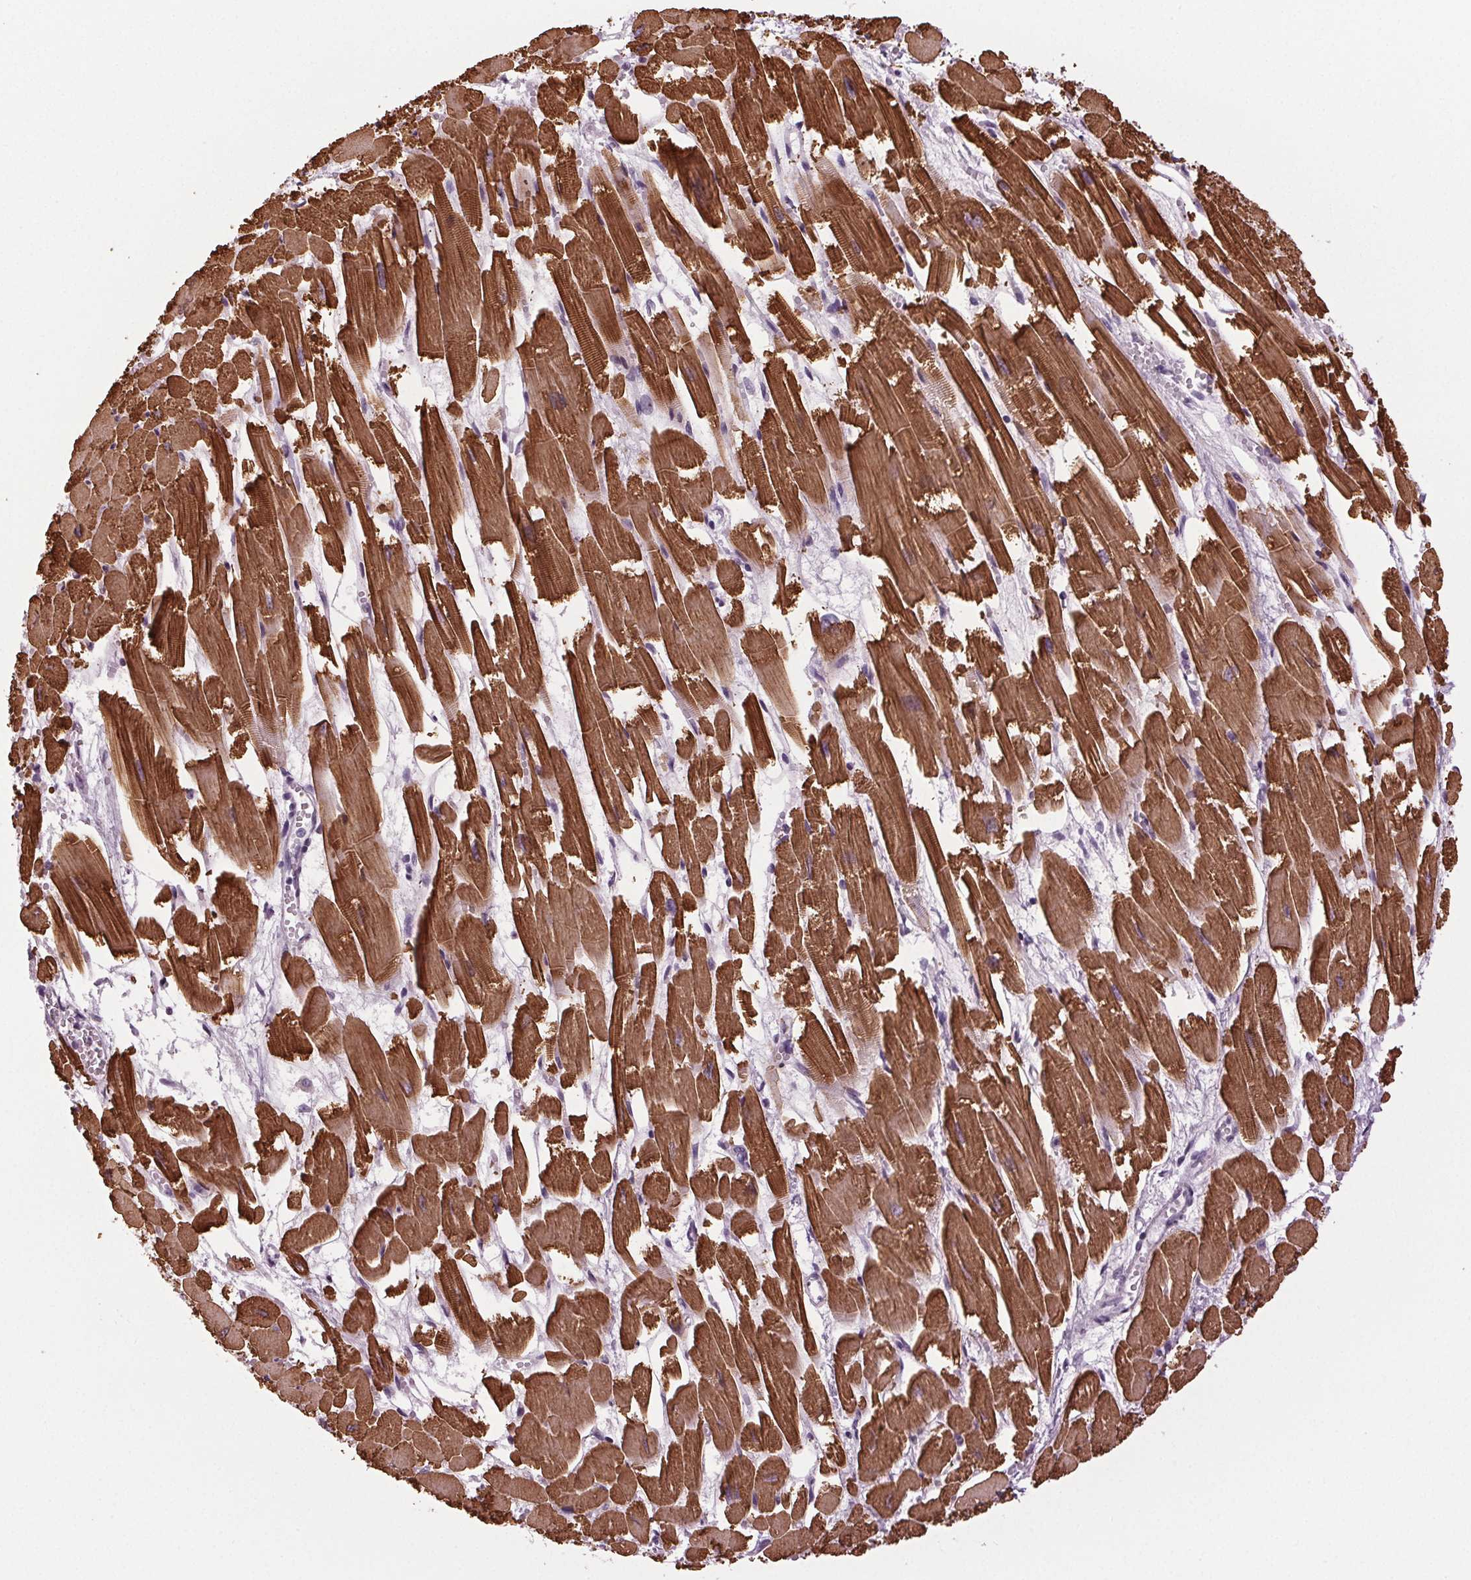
{"staining": {"intensity": "strong", "quantity": ">75%", "location": "cytoplasmic/membranous"}, "tissue": "heart muscle", "cell_type": "Cardiomyocytes", "image_type": "normal", "snomed": [{"axis": "morphology", "description": "Normal tissue, NOS"}, {"axis": "topography", "description": "Heart"}], "caption": "IHC image of benign heart muscle: heart muscle stained using immunohistochemistry (IHC) displays high levels of strong protein expression localized specifically in the cytoplasmic/membranous of cardiomyocytes, appearing as a cytoplasmic/membranous brown color.", "gene": "DNAH12", "patient": {"sex": "female", "age": 52}}